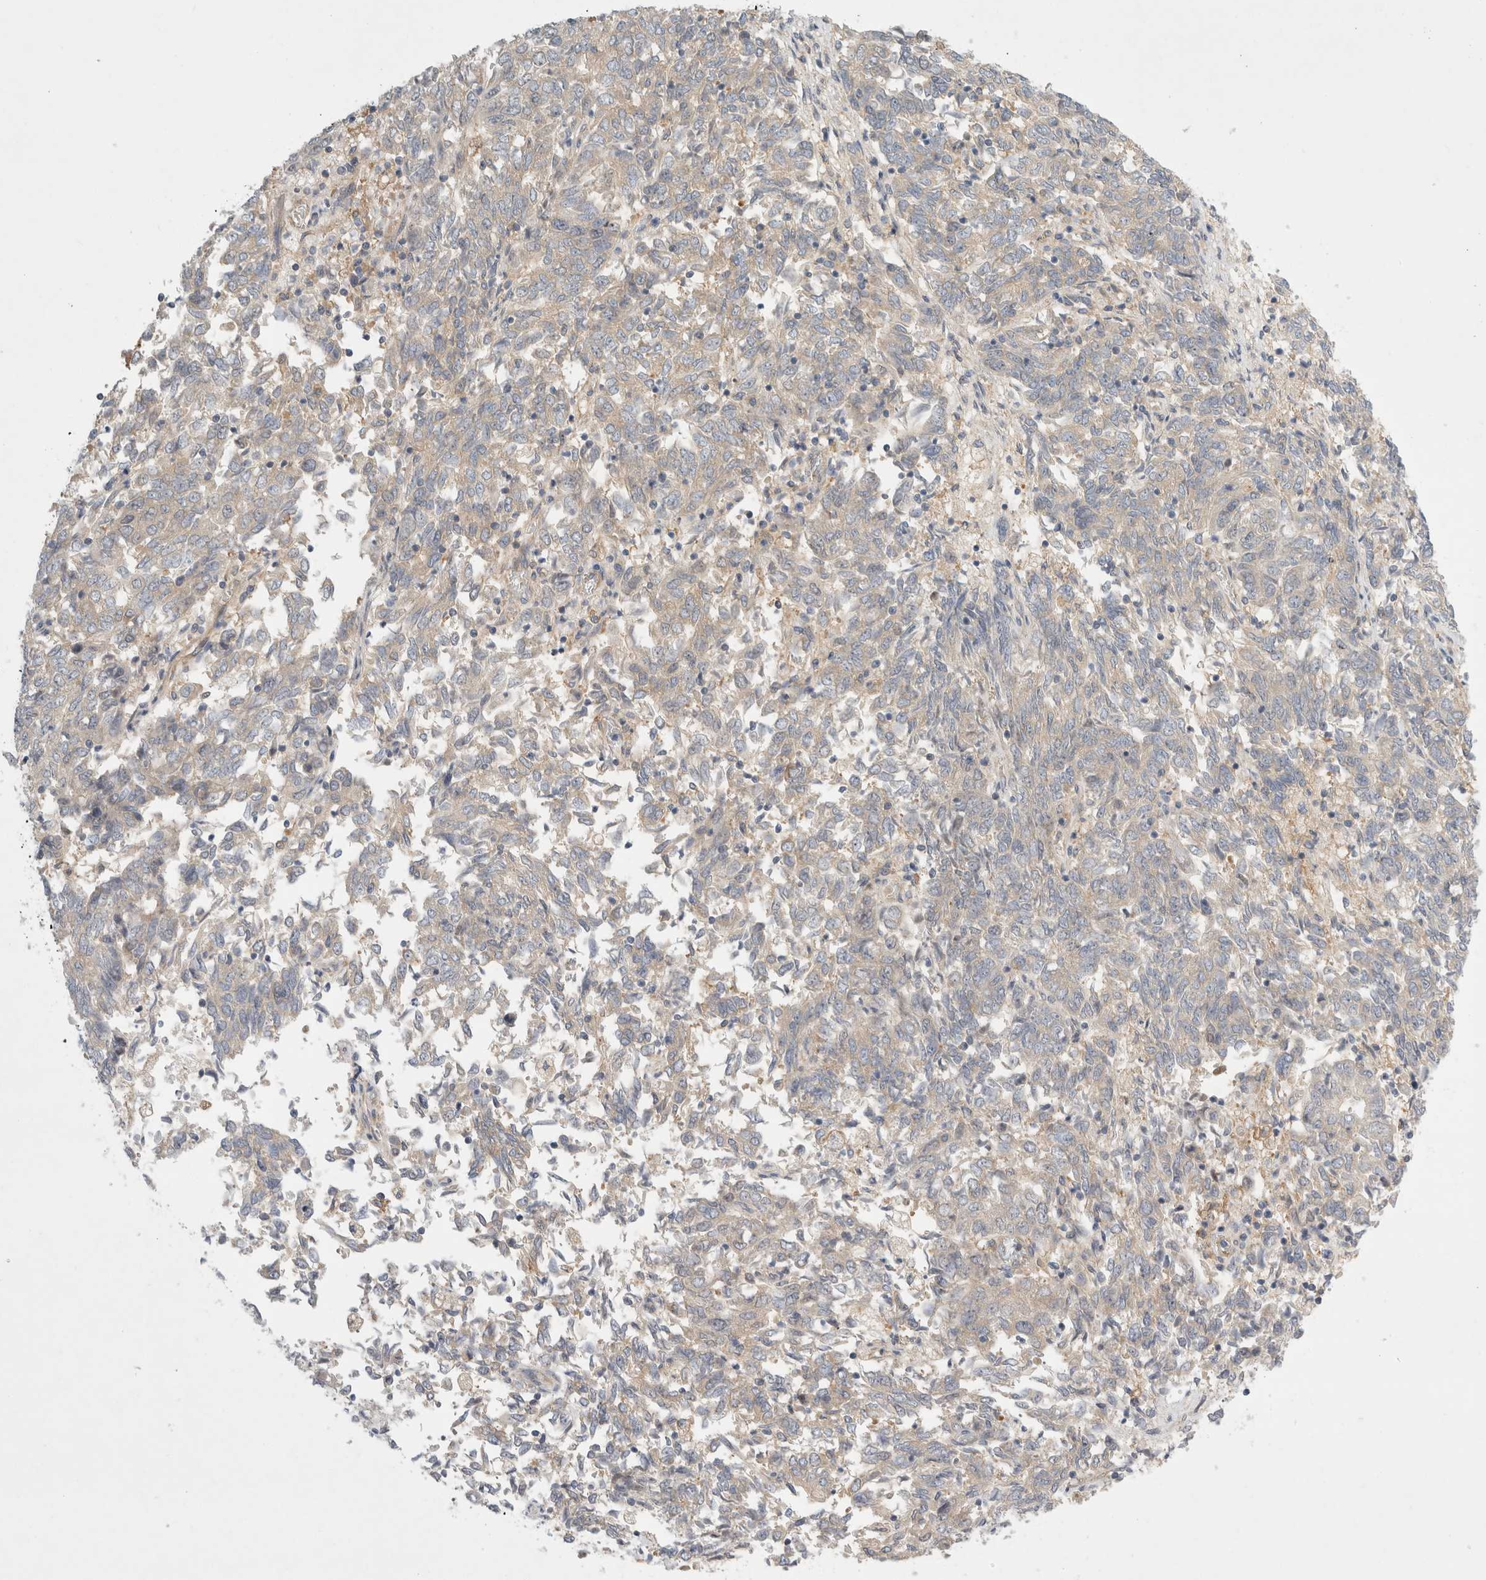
{"staining": {"intensity": "weak", "quantity": "25%-75%", "location": "cytoplasmic/membranous"}, "tissue": "endometrial cancer", "cell_type": "Tumor cells", "image_type": "cancer", "snomed": [{"axis": "morphology", "description": "Adenocarcinoma, NOS"}, {"axis": "topography", "description": "Endometrium"}], "caption": "A micrograph of endometrial cancer stained for a protein shows weak cytoplasmic/membranous brown staining in tumor cells.", "gene": "CDCA7L", "patient": {"sex": "female", "age": 80}}